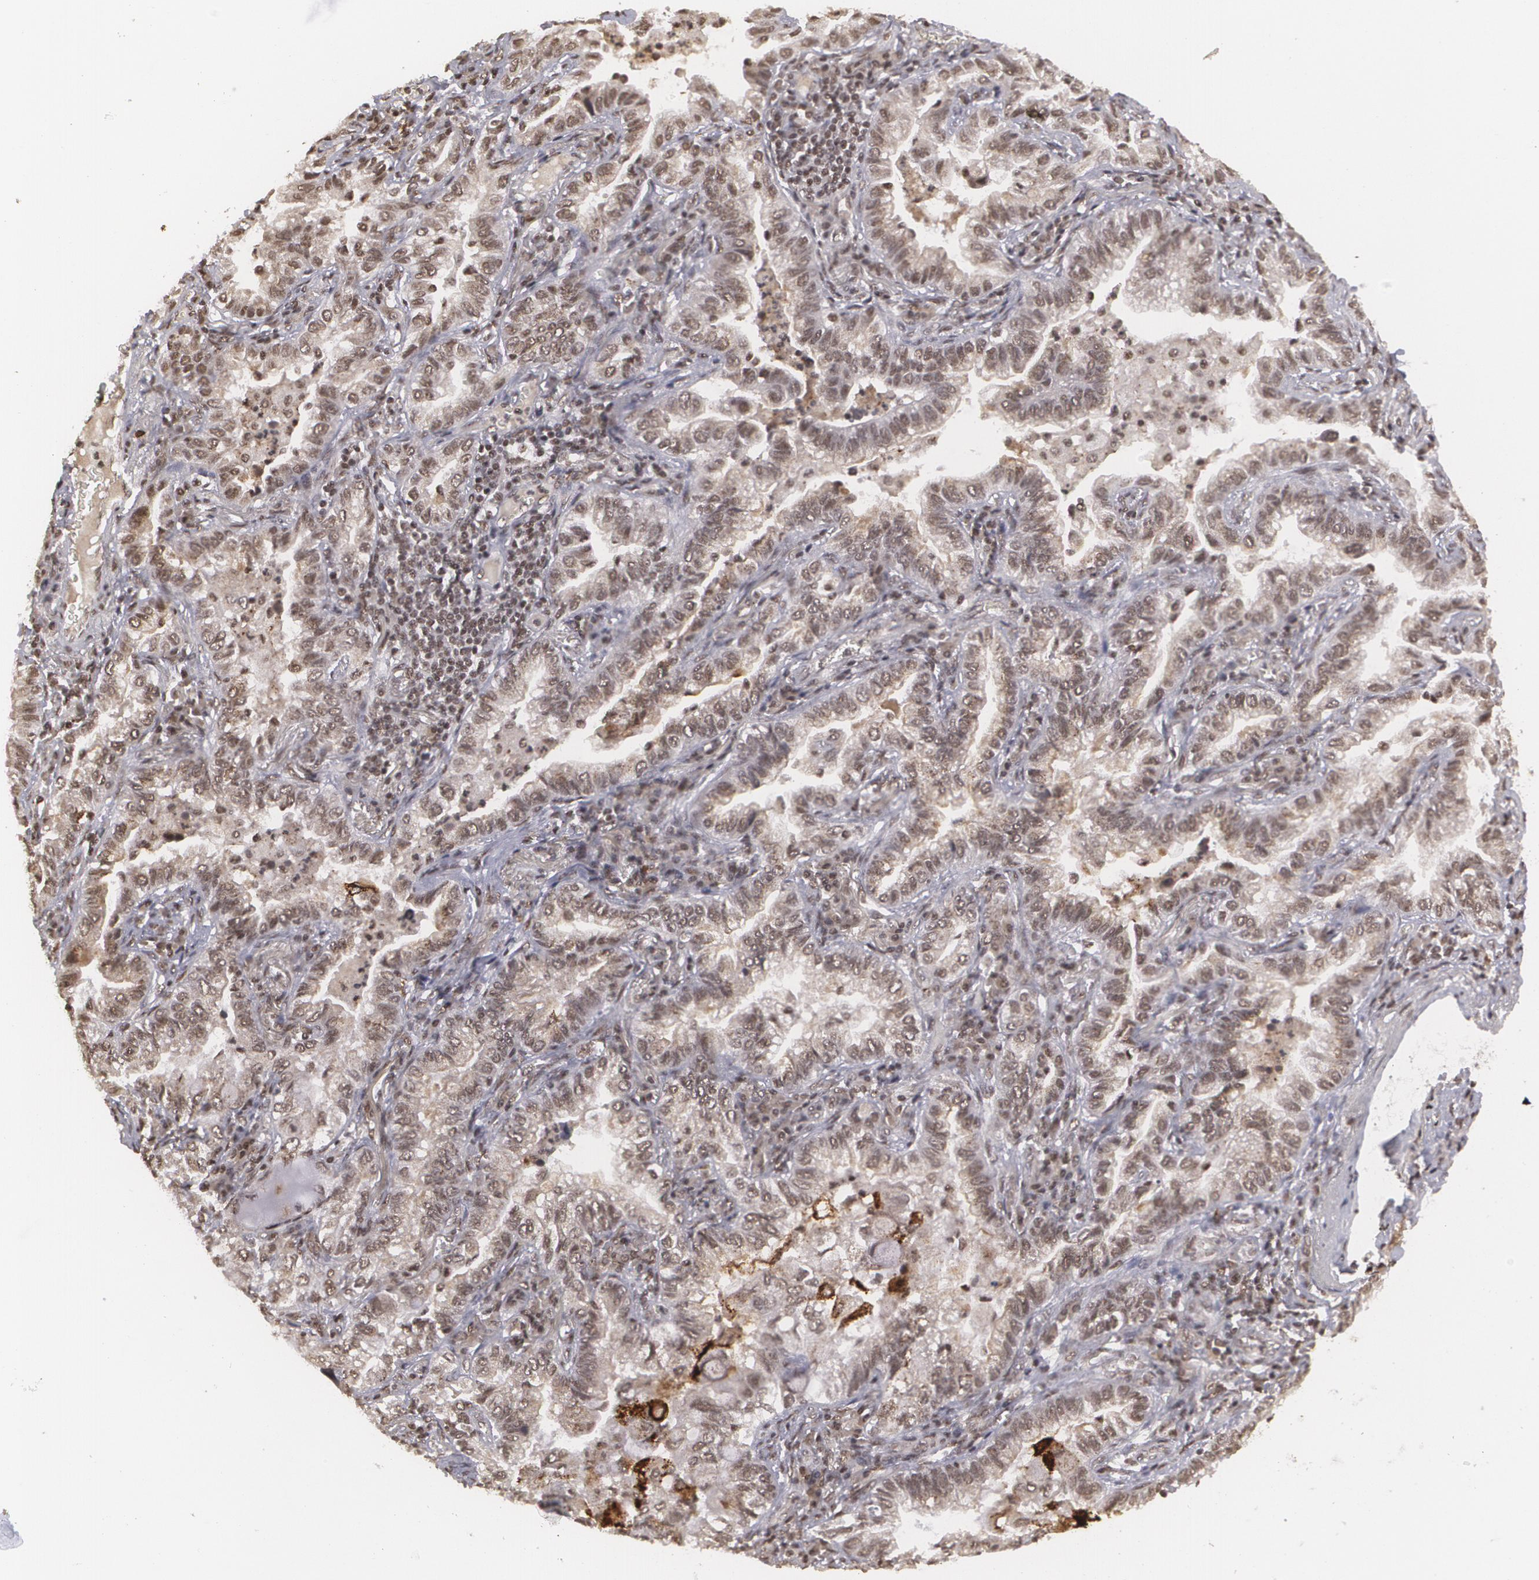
{"staining": {"intensity": "weak", "quantity": ">75%", "location": "nuclear"}, "tissue": "lung cancer", "cell_type": "Tumor cells", "image_type": "cancer", "snomed": [{"axis": "morphology", "description": "Adenocarcinoma, NOS"}, {"axis": "topography", "description": "Lung"}], "caption": "Protein analysis of lung cancer (adenocarcinoma) tissue displays weak nuclear staining in approximately >75% of tumor cells.", "gene": "RXRB", "patient": {"sex": "female", "age": 50}}